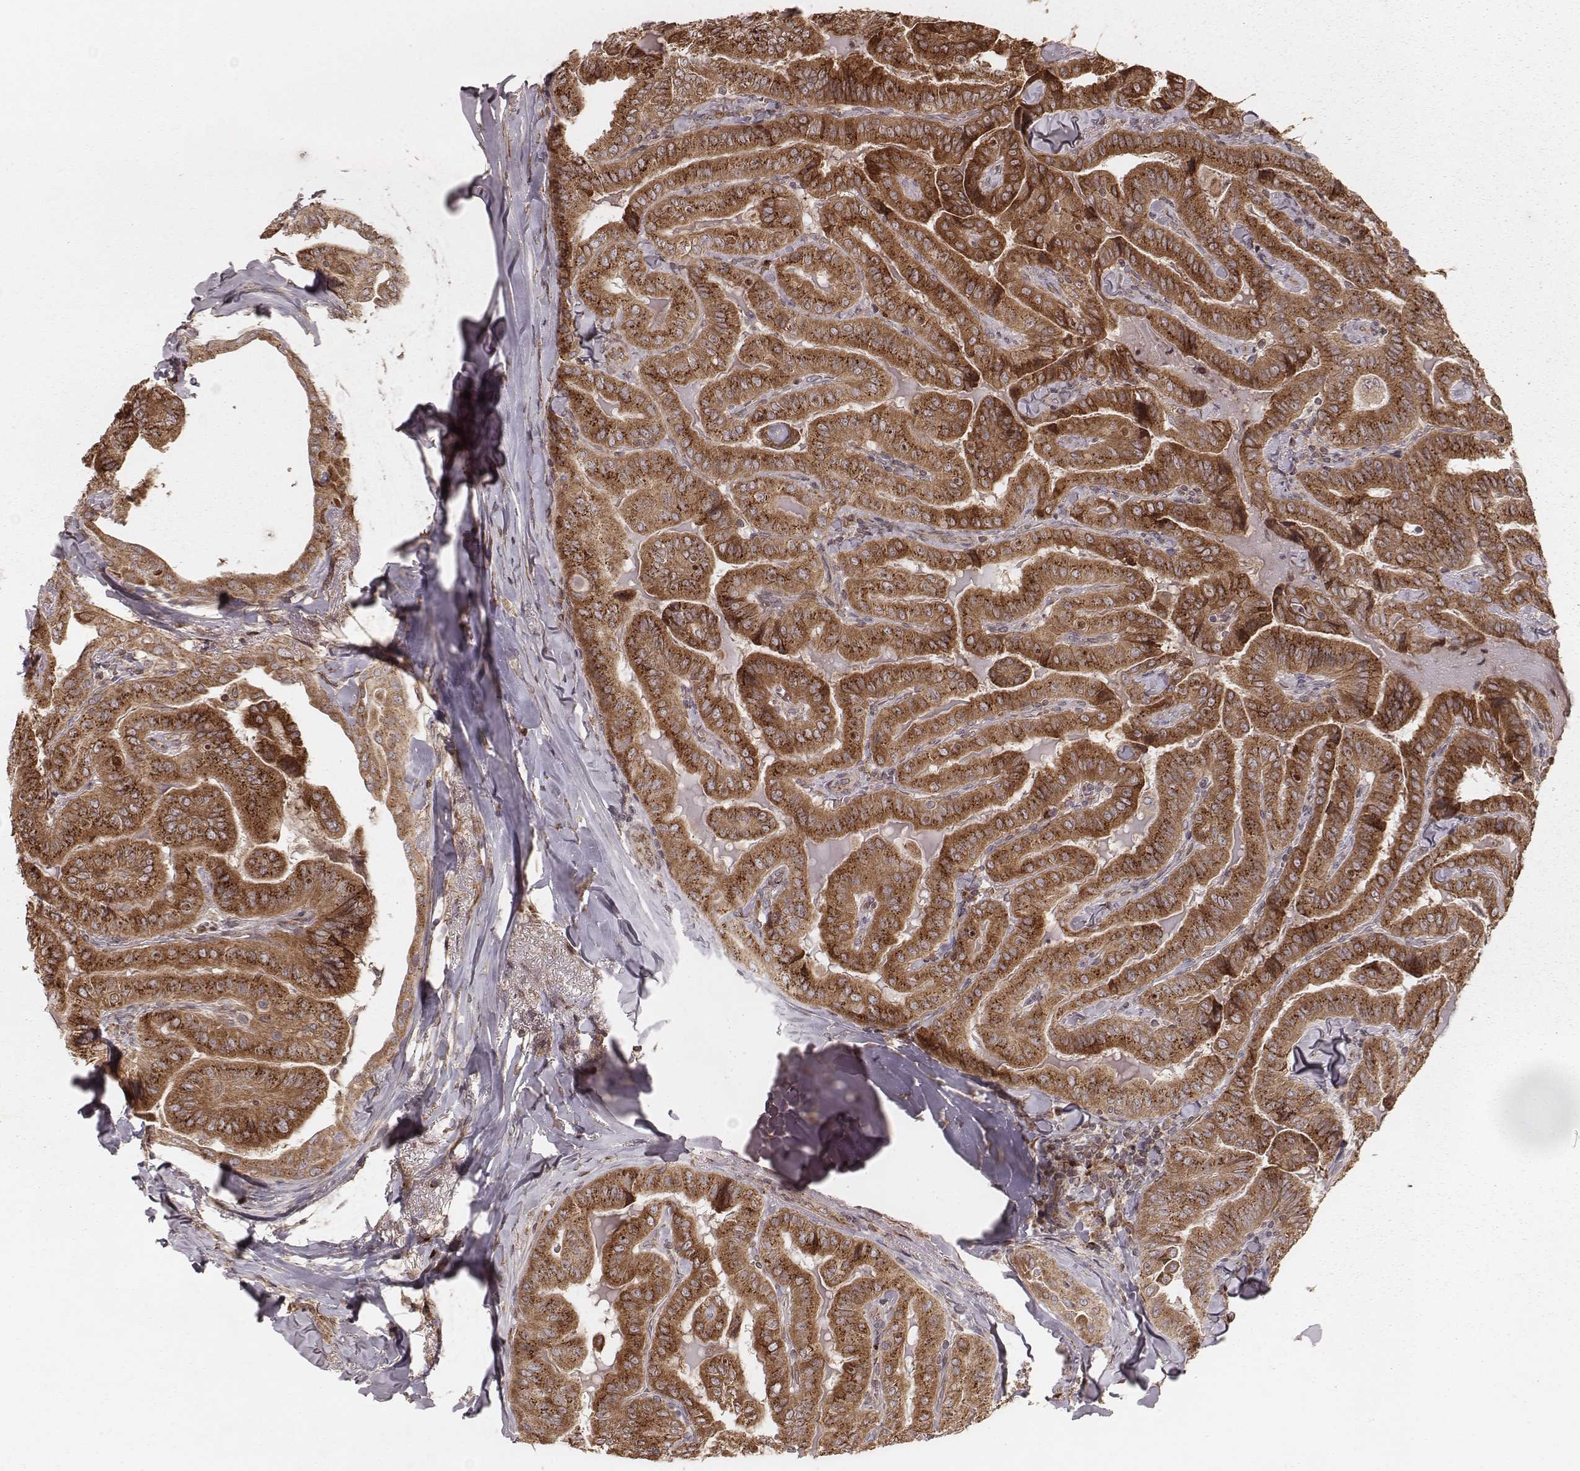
{"staining": {"intensity": "strong", "quantity": ">75%", "location": "cytoplasmic/membranous"}, "tissue": "thyroid cancer", "cell_type": "Tumor cells", "image_type": "cancer", "snomed": [{"axis": "morphology", "description": "Papillary adenocarcinoma, NOS"}, {"axis": "topography", "description": "Thyroid gland"}], "caption": "Immunohistochemistry of thyroid papillary adenocarcinoma demonstrates high levels of strong cytoplasmic/membranous positivity in approximately >75% of tumor cells.", "gene": "MYO19", "patient": {"sex": "female", "age": 68}}